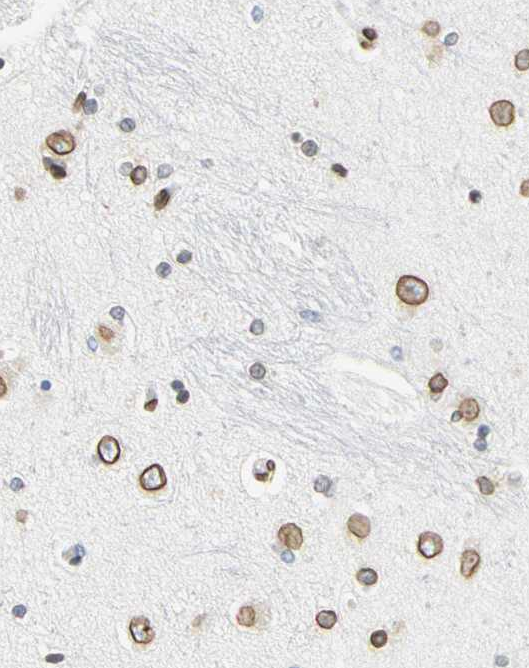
{"staining": {"intensity": "moderate", "quantity": "25%-75%", "location": "cytoplasmic/membranous,nuclear"}, "tissue": "hippocampus", "cell_type": "Glial cells", "image_type": "normal", "snomed": [{"axis": "morphology", "description": "Normal tissue, NOS"}, {"axis": "topography", "description": "Hippocampus"}], "caption": "Glial cells display medium levels of moderate cytoplasmic/membranous,nuclear staining in about 25%-75% of cells in unremarkable human hippocampus.", "gene": "SUN1", "patient": {"sex": "female", "age": 54}}